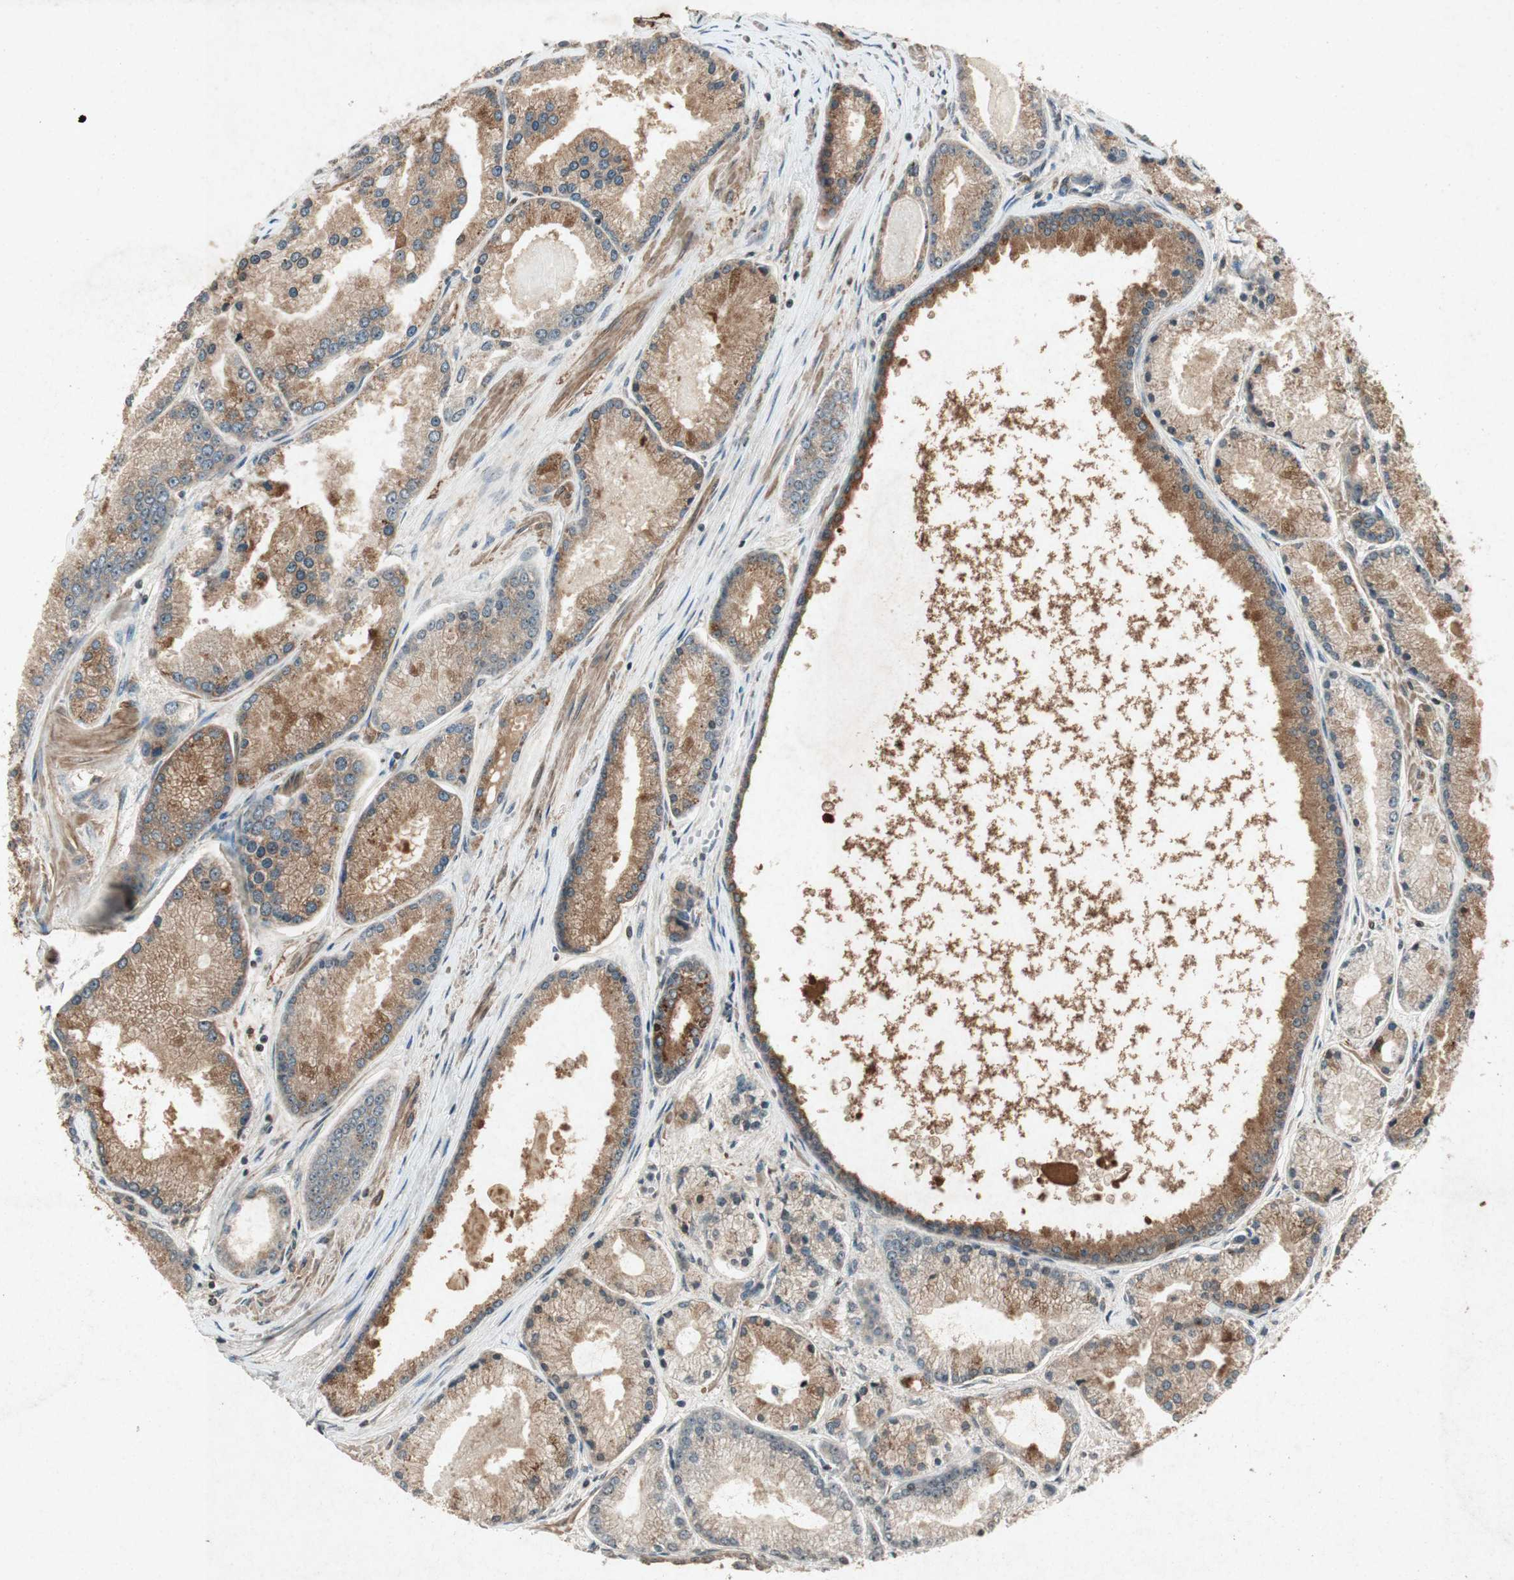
{"staining": {"intensity": "moderate", "quantity": "25%-75%", "location": "cytoplasmic/membranous"}, "tissue": "prostate cancer", "cell_type": "Tumor cells", "image_type": "cancer", "snomed": [{"axis": "morphology", "description": "Adenocarcinoma, High grade"}, {"axis": "topography", "description": "Prostate"}], "caption": "Immunohistochemistry micrograph of neoplastic tissue: human prostate high-grade adenocarcinoma stained using IHC reveals medium levels of moderate protein expression localized specifically in the cytoplasmic/membranous of tumor cells, appearing as a cytoplasmic/membranous brown color.", "gene": "PRKG1", "patient": {"sex": "male", "age": 61}}